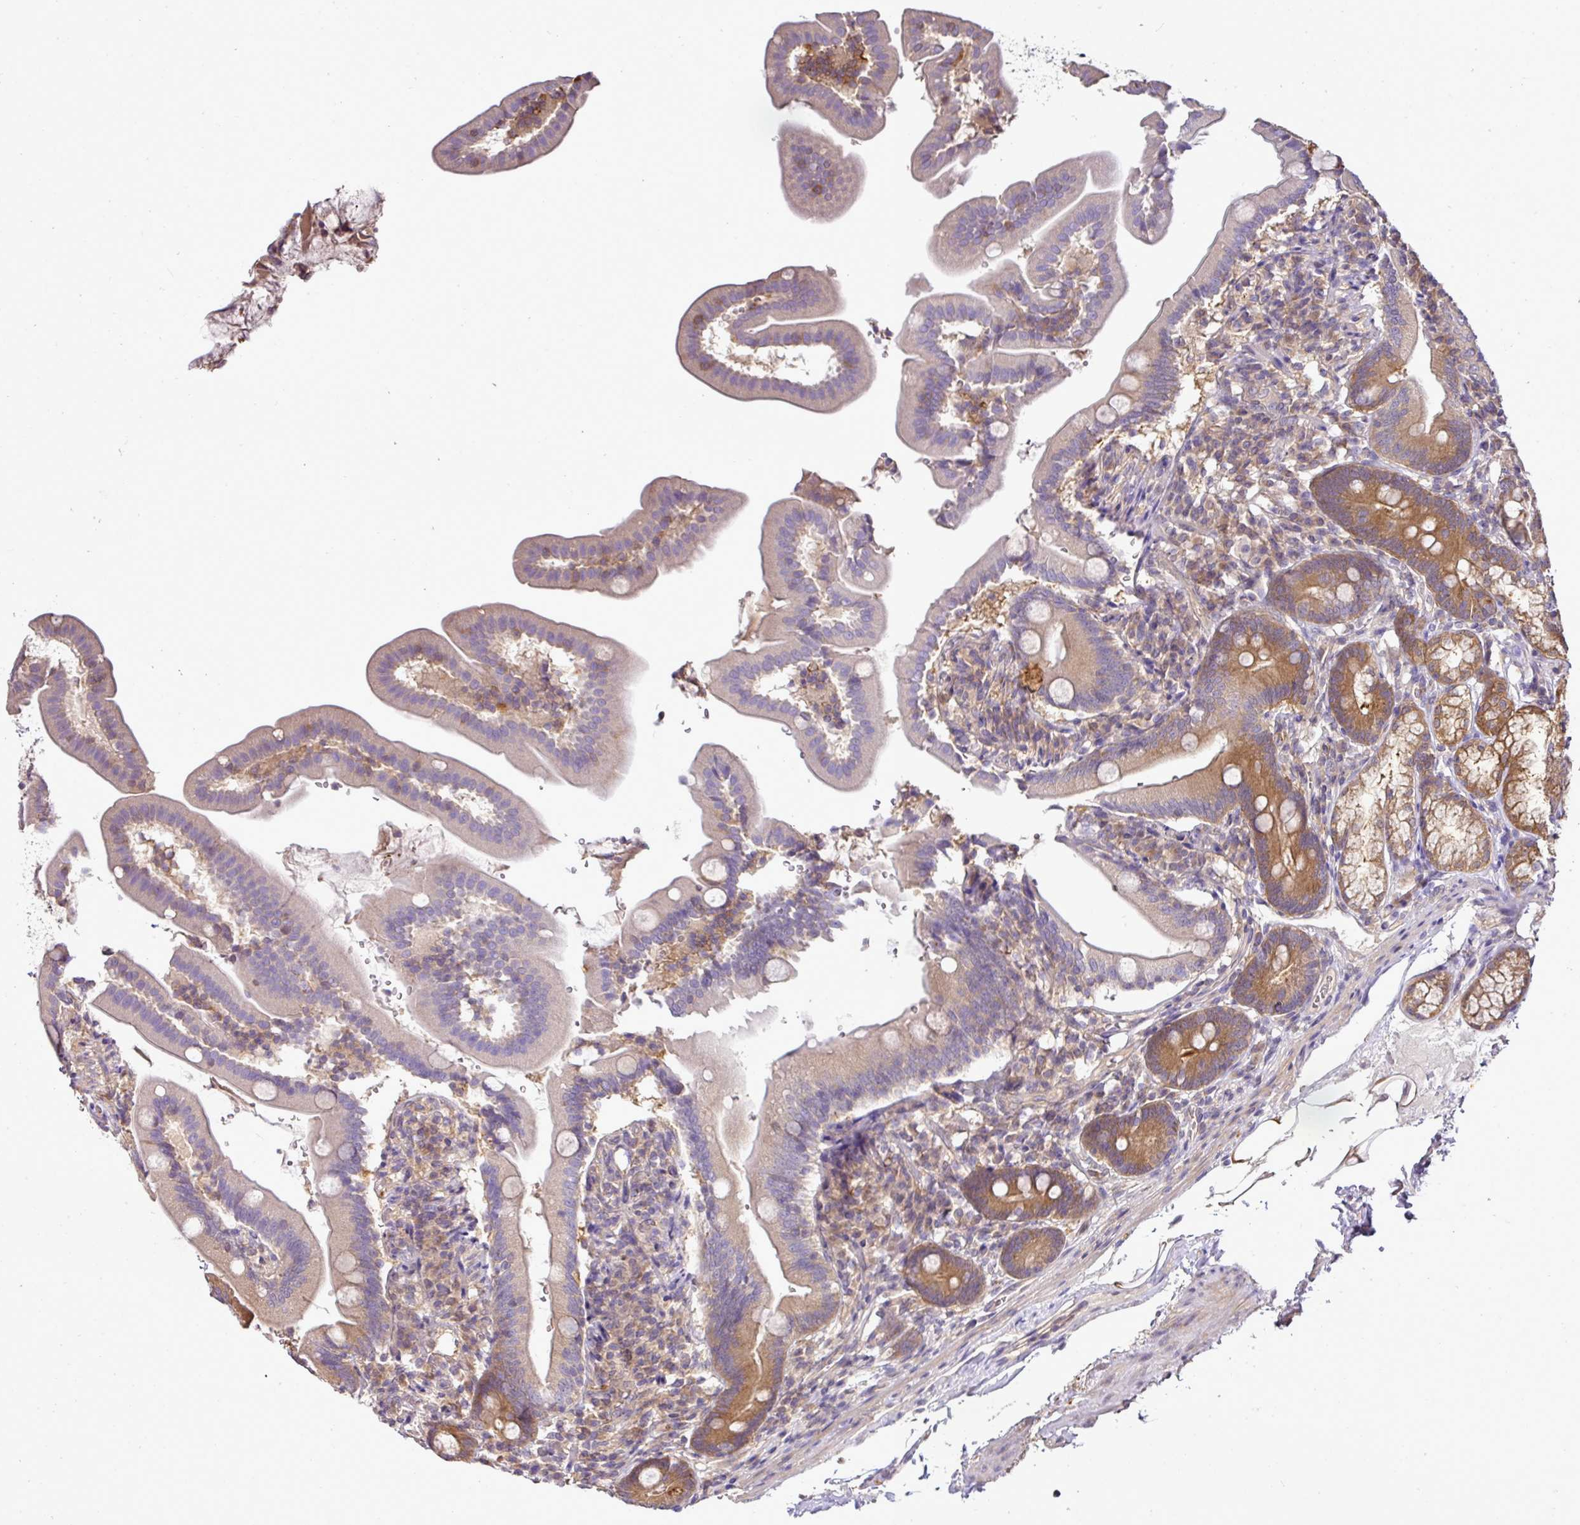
{"staining": {"intensity": "moderate", "quantity": "<25%", "location": "cytoplasmic/membranous"}, "tissue": "duodenum", "cell_type": "Glandular cells", "image_type": "normal", "snomed": [{"axis": "morphology", "description": "Normal tissue, NOS"}, {"axis": "topography", "description": "Duodenum"}], "caption": "Immunohistochemistry image of normal human duodenum stained for a protein (brown), which demonstrates low levels of moderate cytoplasmic/membranous staining in about <25% of glandular cells.", "gene": "TMEM107", "patient": {"sex": "female", "age": 67}}